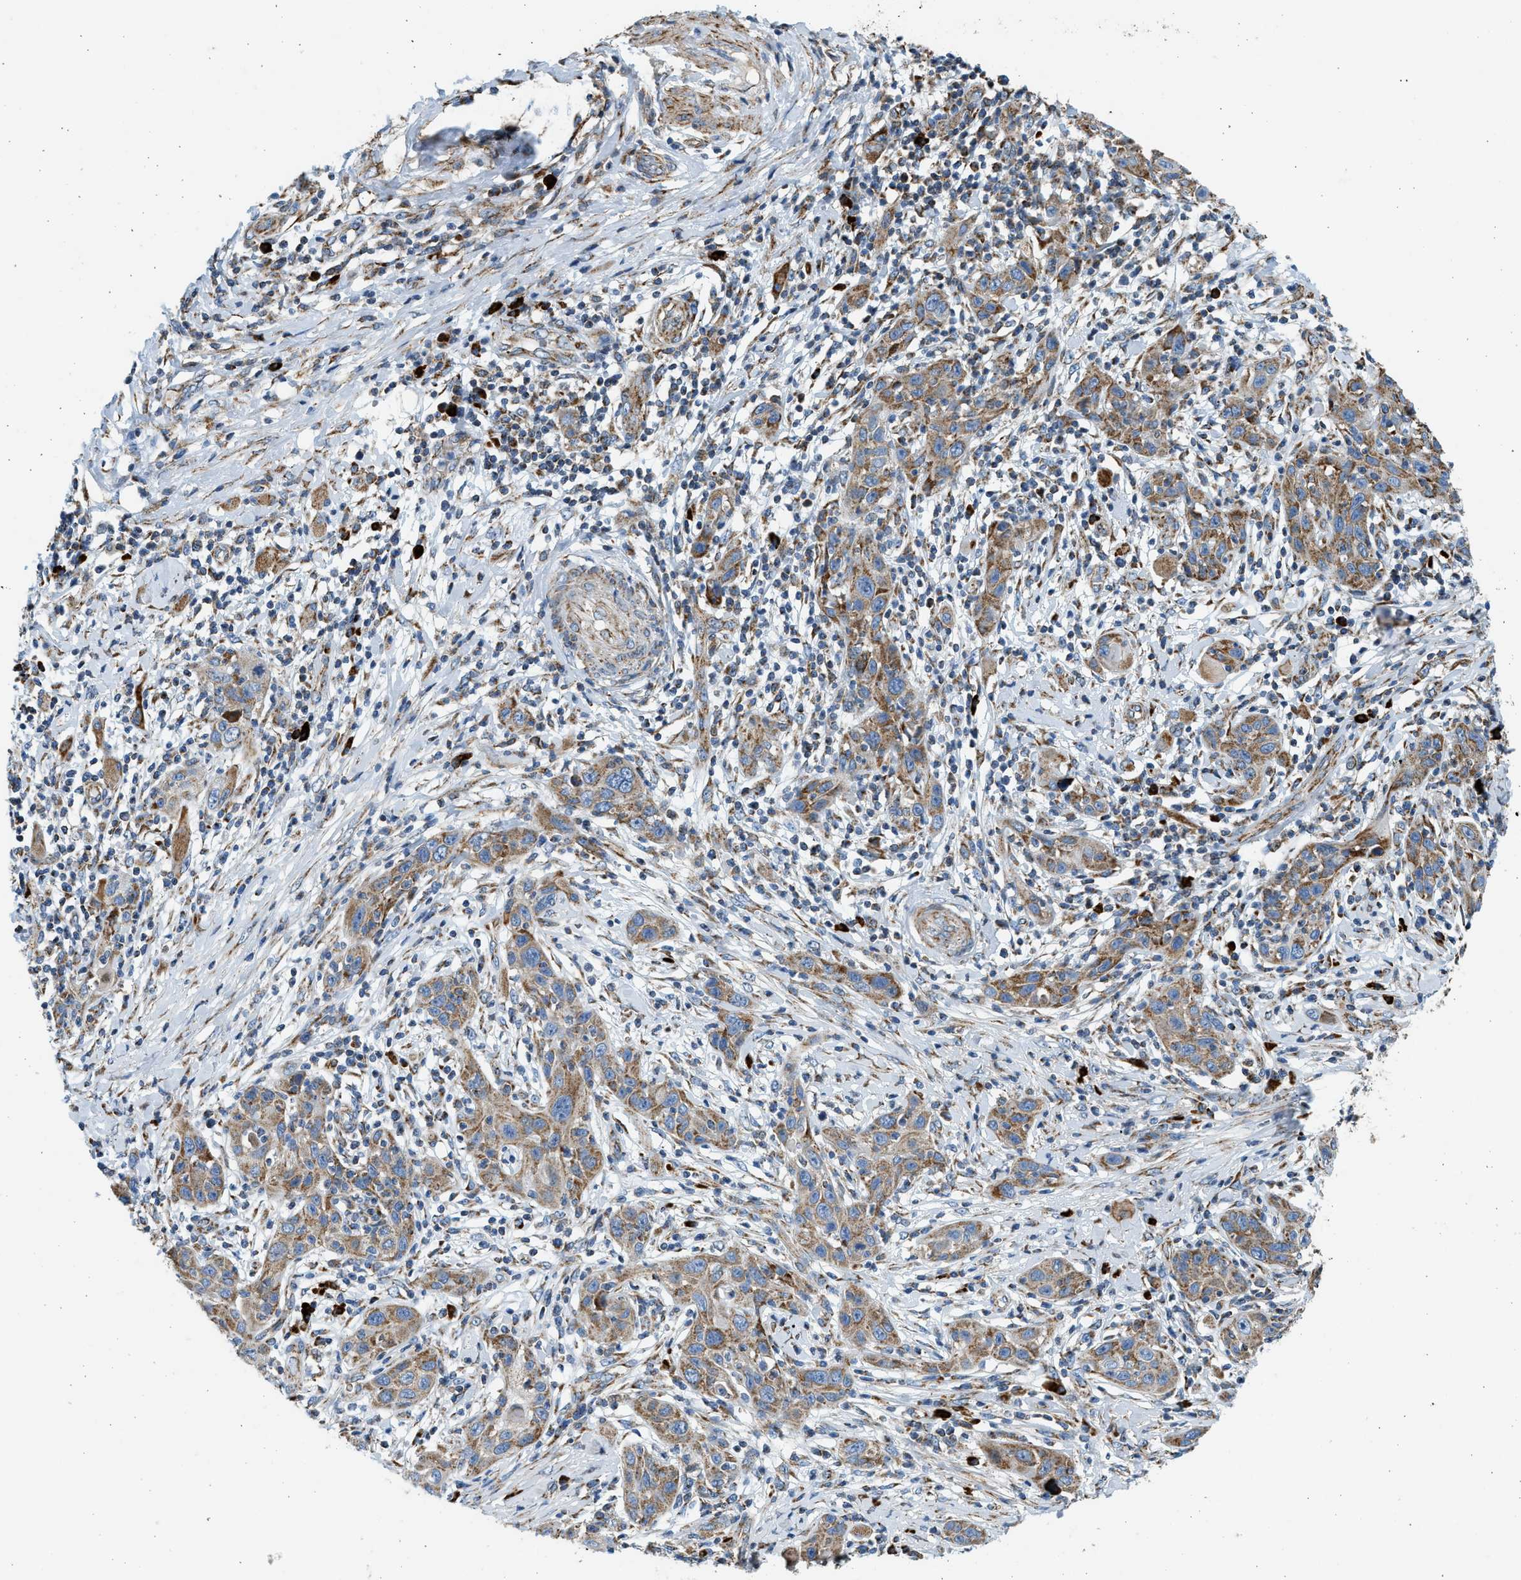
{"staining": {"intensity": "moderate", "quantity": ">75%", "location": "cytoplasmic/membranous"}, "tissue": "skin cancer", "cell_type": "Tumor cells", "image_type": "cancer", "snomed": [{"axis": "morphology", "description": "Squamous cell carcinoma, NOS"}, {"axis": "topography", "description": "Skin"}], "caption": "A micrograph showing moderate cytoplasmic/membranous staining in approximately >75% of tumor cells in skin squamous cell carcinoma, as visualized by brown immunohistochemical staining.", "gene": "KCNMB3", "patient": {"sex": "female", "age": 88}}